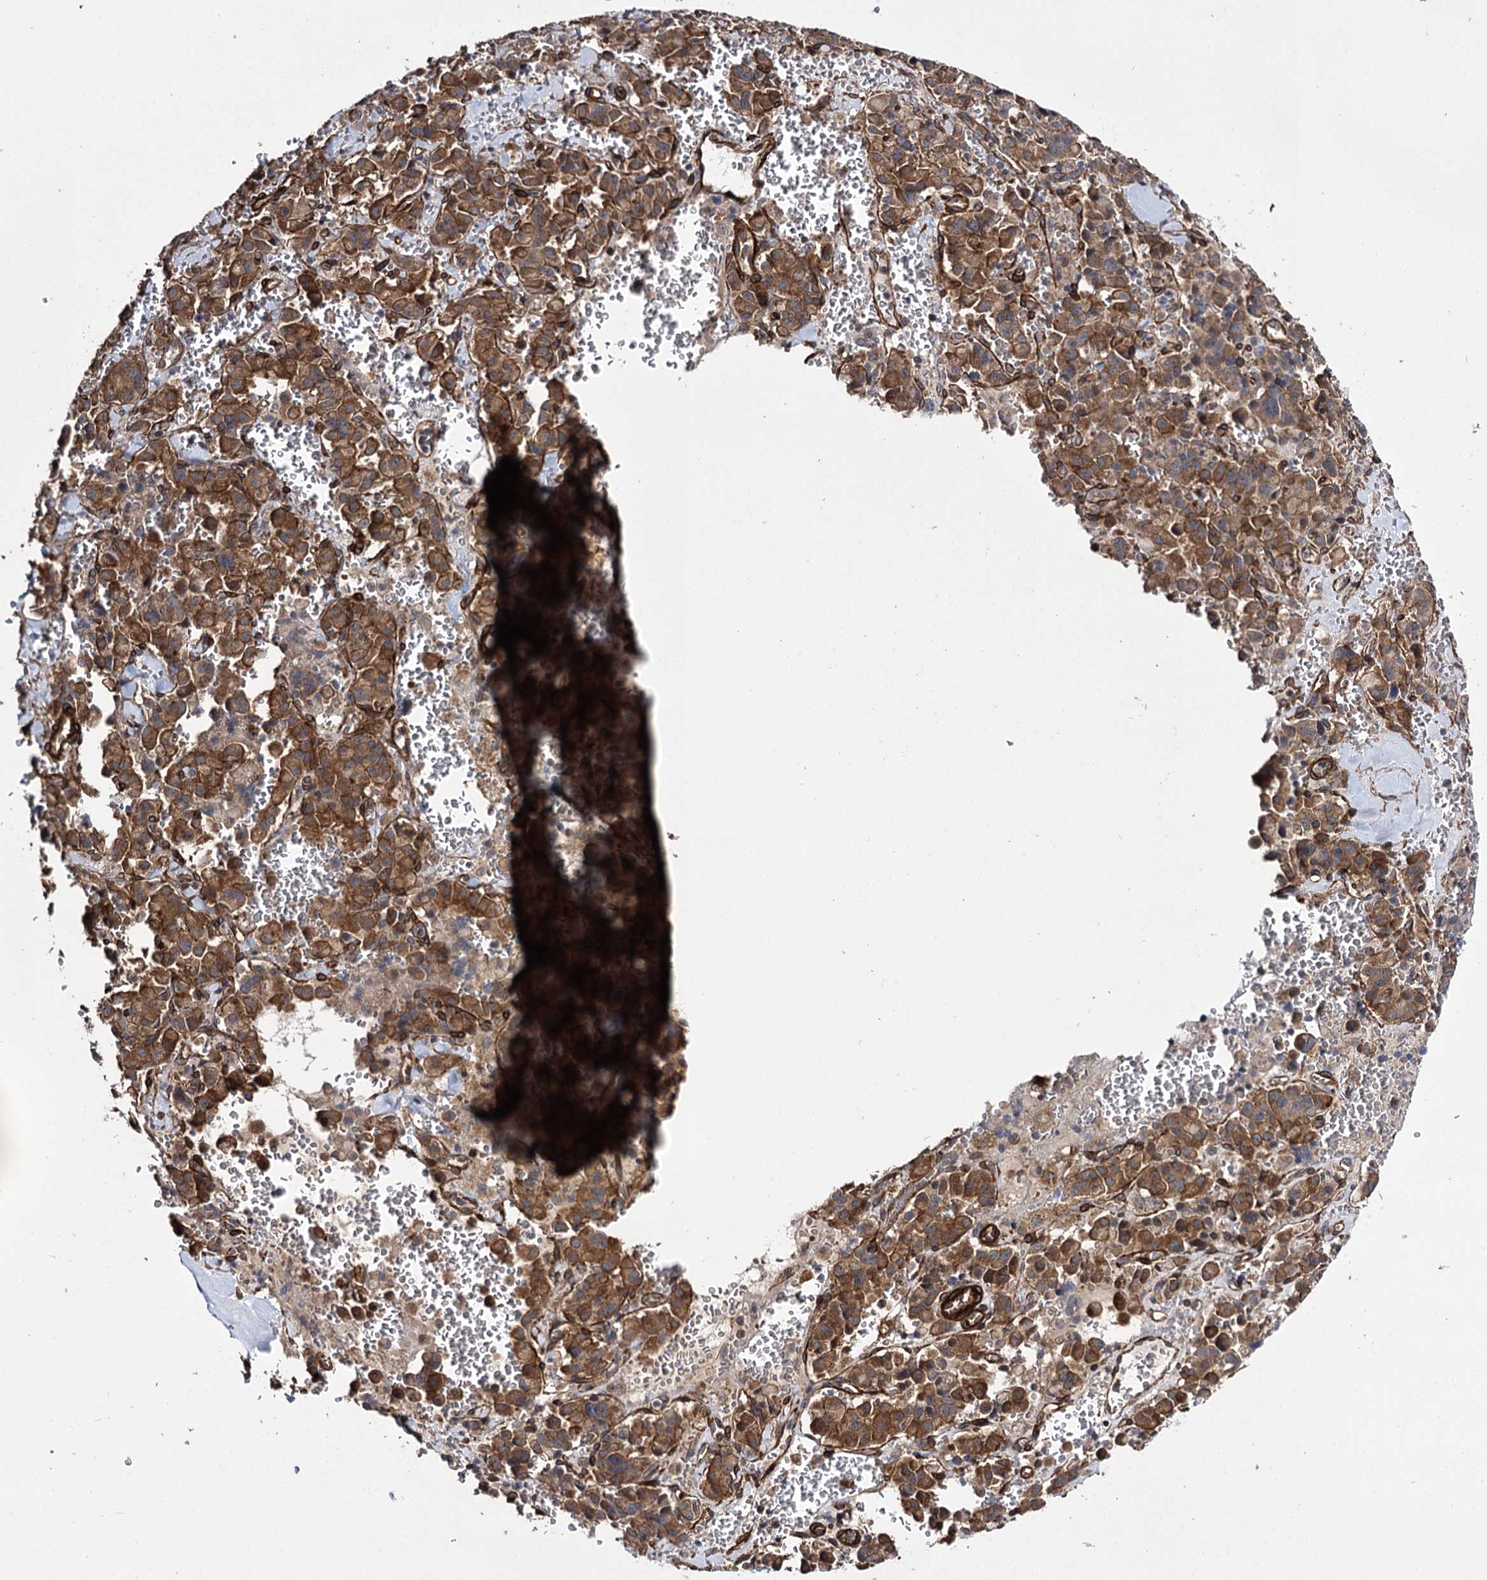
{"staining": {"intensity": "moderate", "quantity": ">75%", "location": "cytoplasmic/membranous"}, "tissue": "pancreatic cancer", "cell_type": "Tumor cells", "image_type": "cancer", "snomed": [{"axis": "morphology", "description": "Adenocarcinoma, NOS"}, {"axis": "topography", "description": "Pancreas"}], "caption": "Pancreatic adenocarcinoma stained for a protein demonstrates moderate cytoplasmic/membranous positivity in tumor cells.", "gene": "MYO1C", "patient": {"sex": "male", "age": 65}}